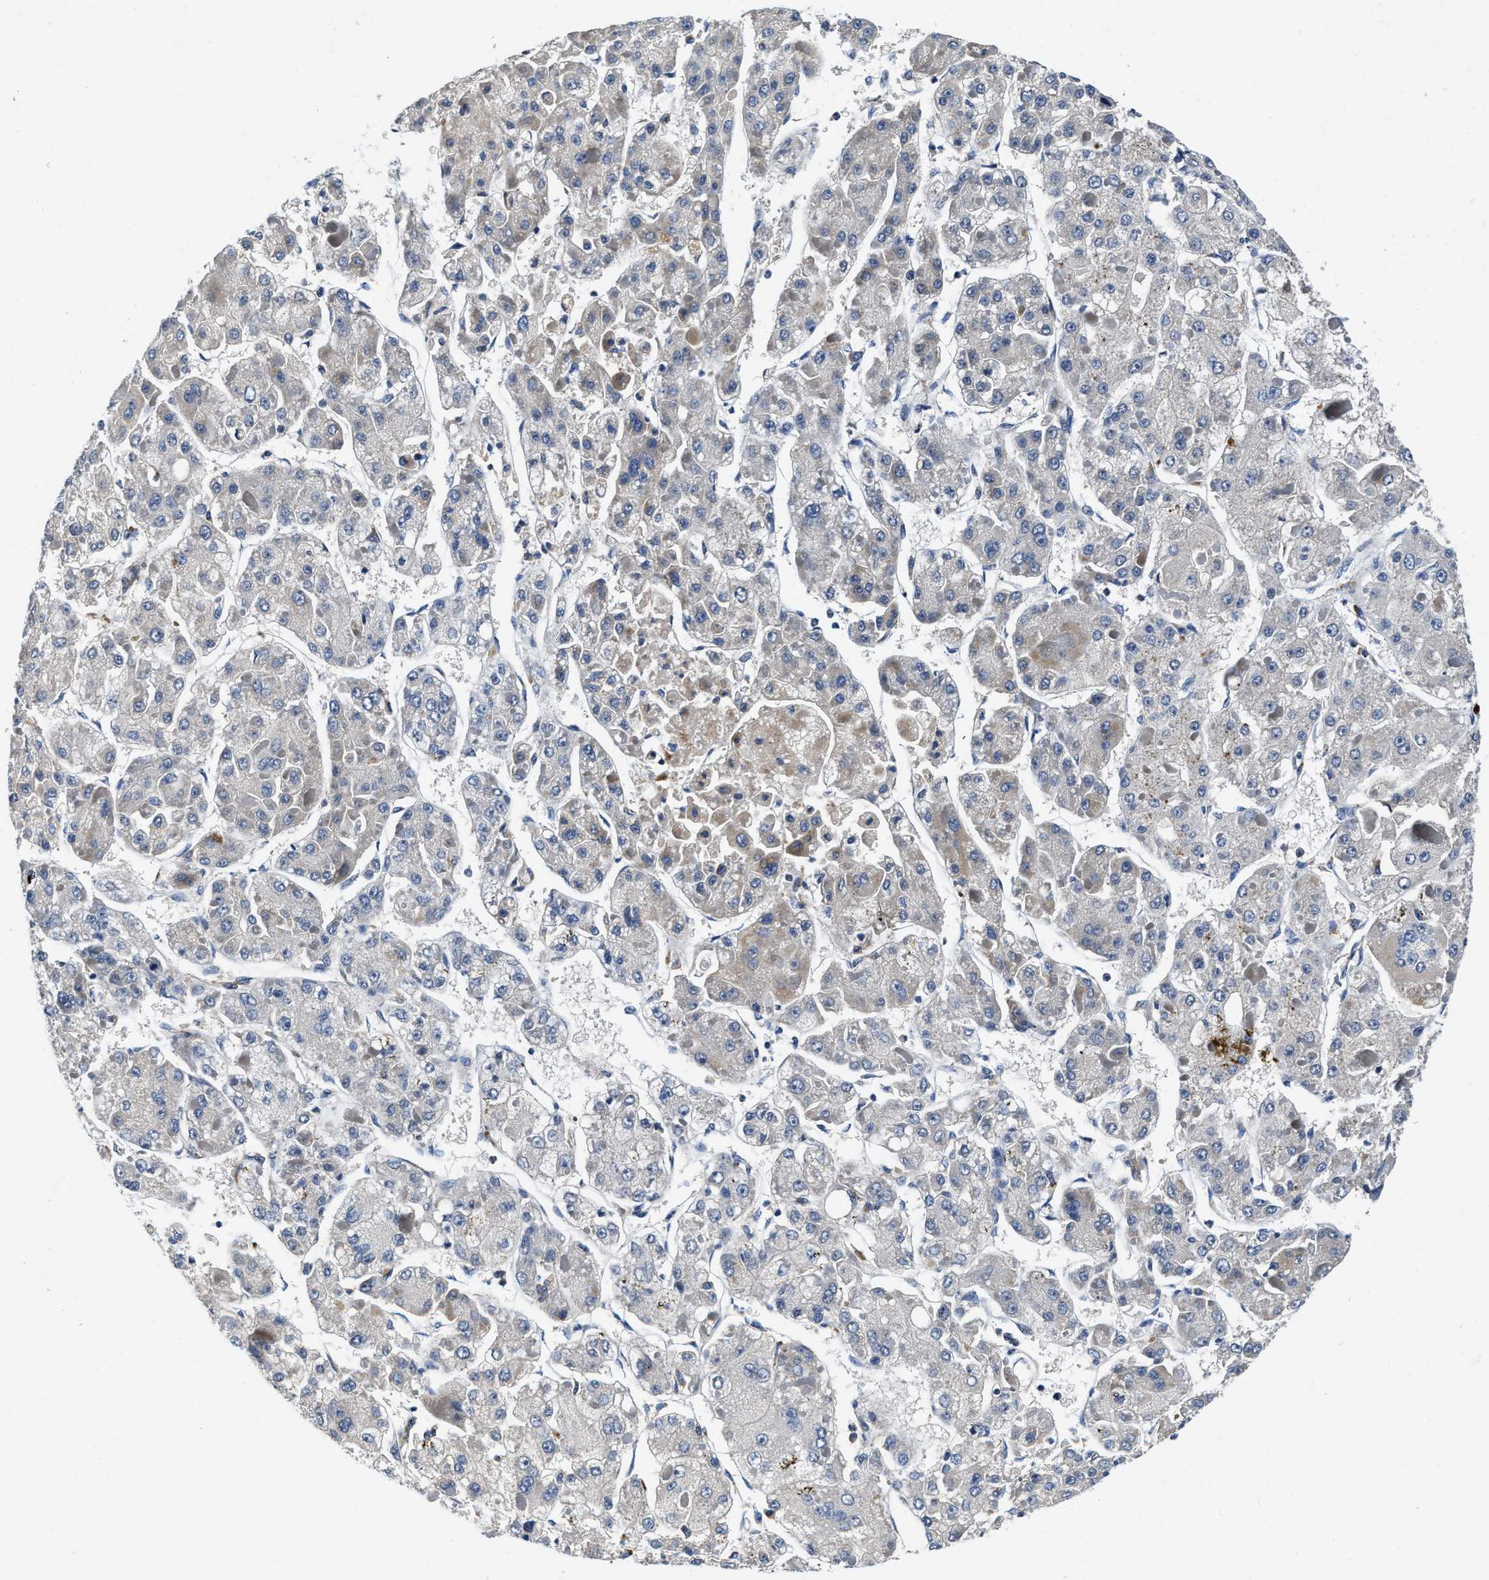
{"staining": {"intensity": "negative", "quantity": "none", "location": "none"}, "tissue": "liver cancer", "cell_type": "Tumor cells", "image_type": "cancer", "snomed": [{"axis": "morphology", "description": "Carcinoma, Hepatocellular, NOS"}, {"axis": "topography", "description": "Liver"}], "caption": "Histopathology image shows no protein expression in tumor cells of liver hepatocellular carcinoma tissue. (DAB (3,3'-diaminobenzidine) immunohistochemistry visualized using brightfield microscopy, high magnification).", "gene": "C2orf66", "patient": {"sex": "female", "age": 73}}